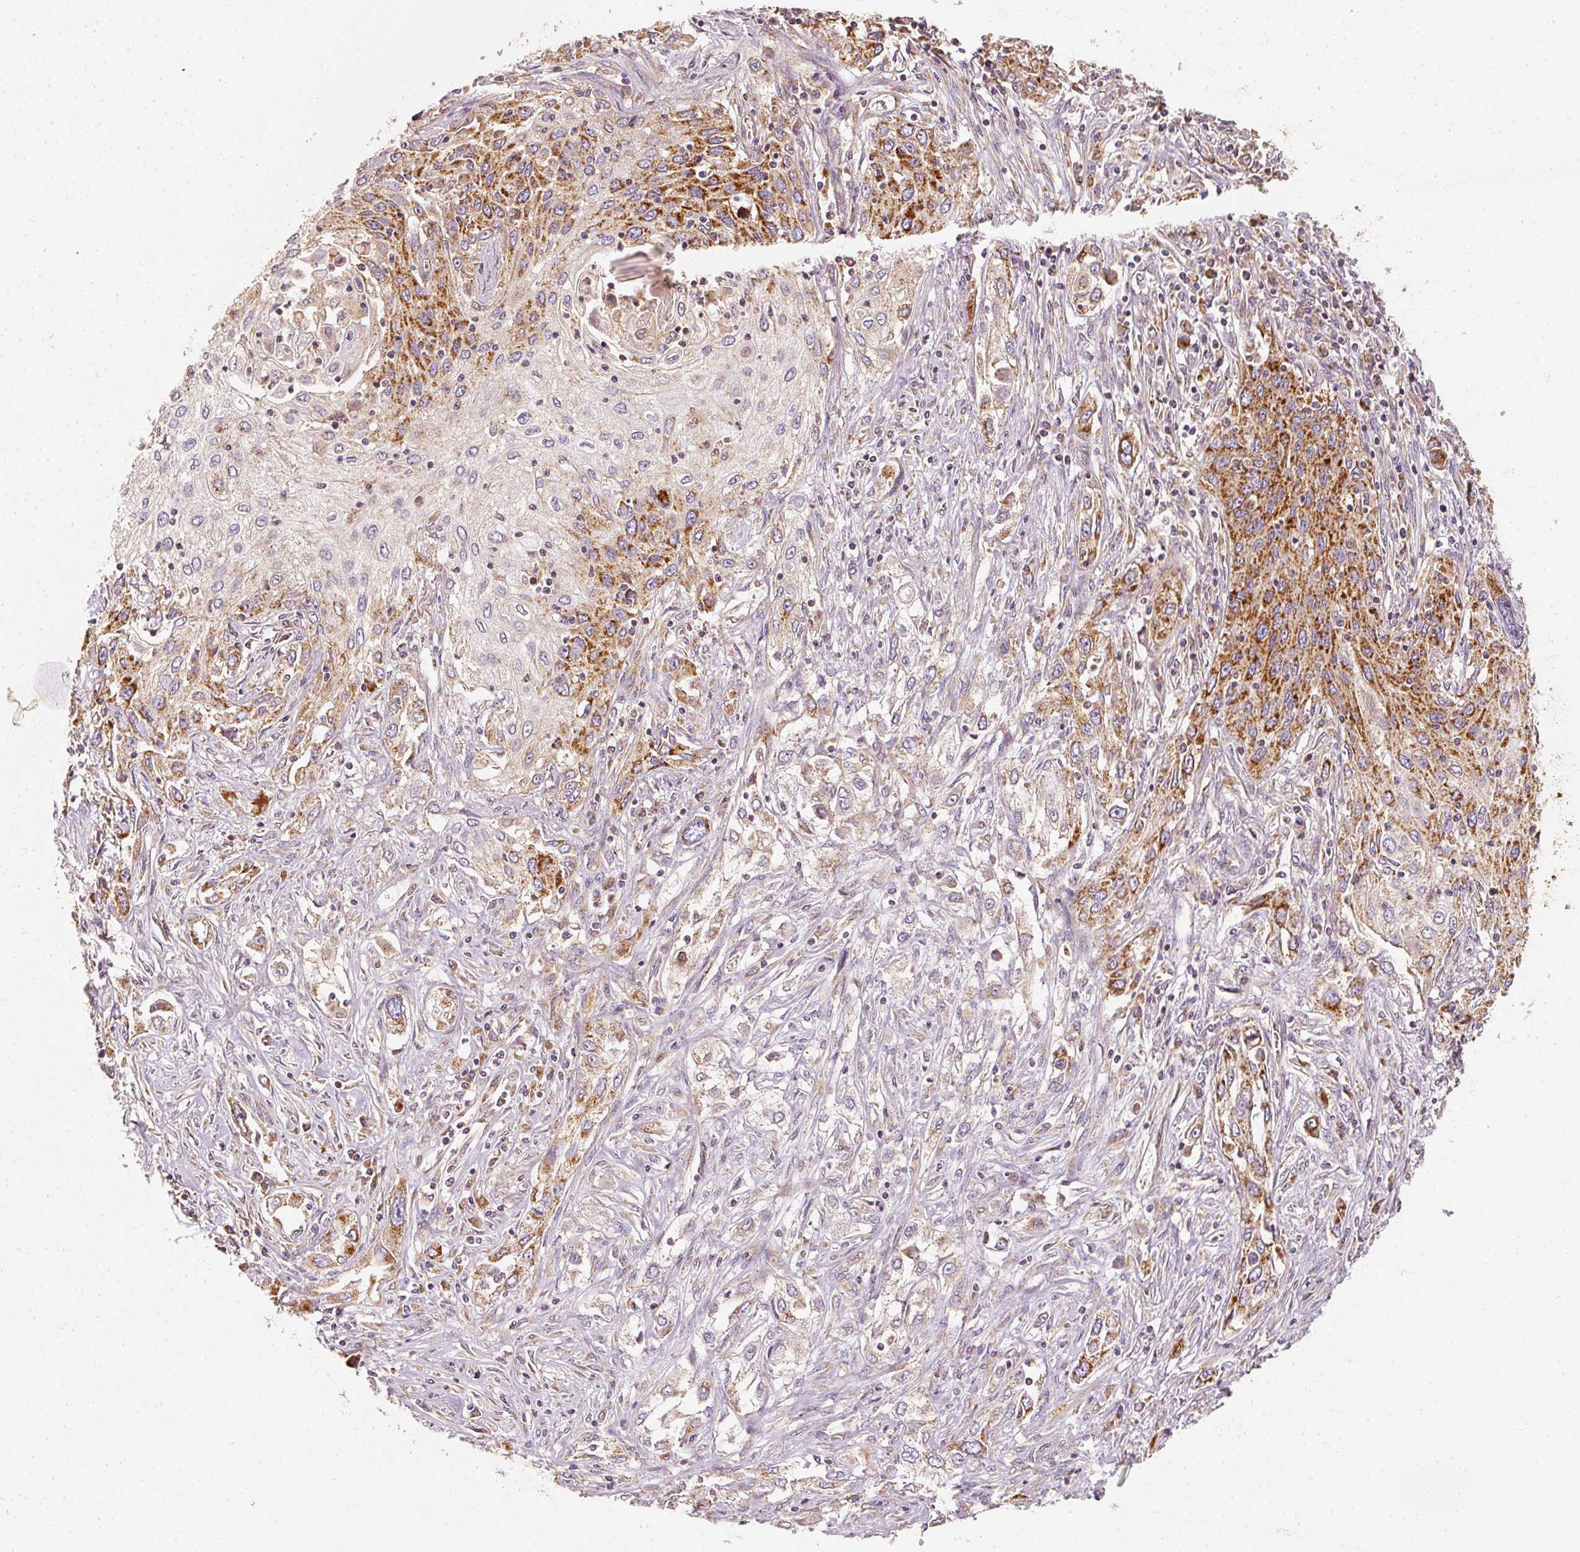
{"staining": {"intensity": "moderate", "quantity": "25%-75%", "location": "cytoplasmic/membranous"}, "tissue": "lung cancer", "cell_type": "Tumor cells", "image_type": "cancer", "snomed": [{"axis": "morphology", "description": "Squamous cell carcinoma, NOS"}, {"axis": "topography", "description": "Lung"}], "caption": "Brown immunohistochemical staining in lung squamous cell carcinoma exhibits moderate cytoplasmic/membranous expression in about 25%-75% of tumor cells.", "gene": "TOMM40", "patient": {"sex": "female", "age": 69}}